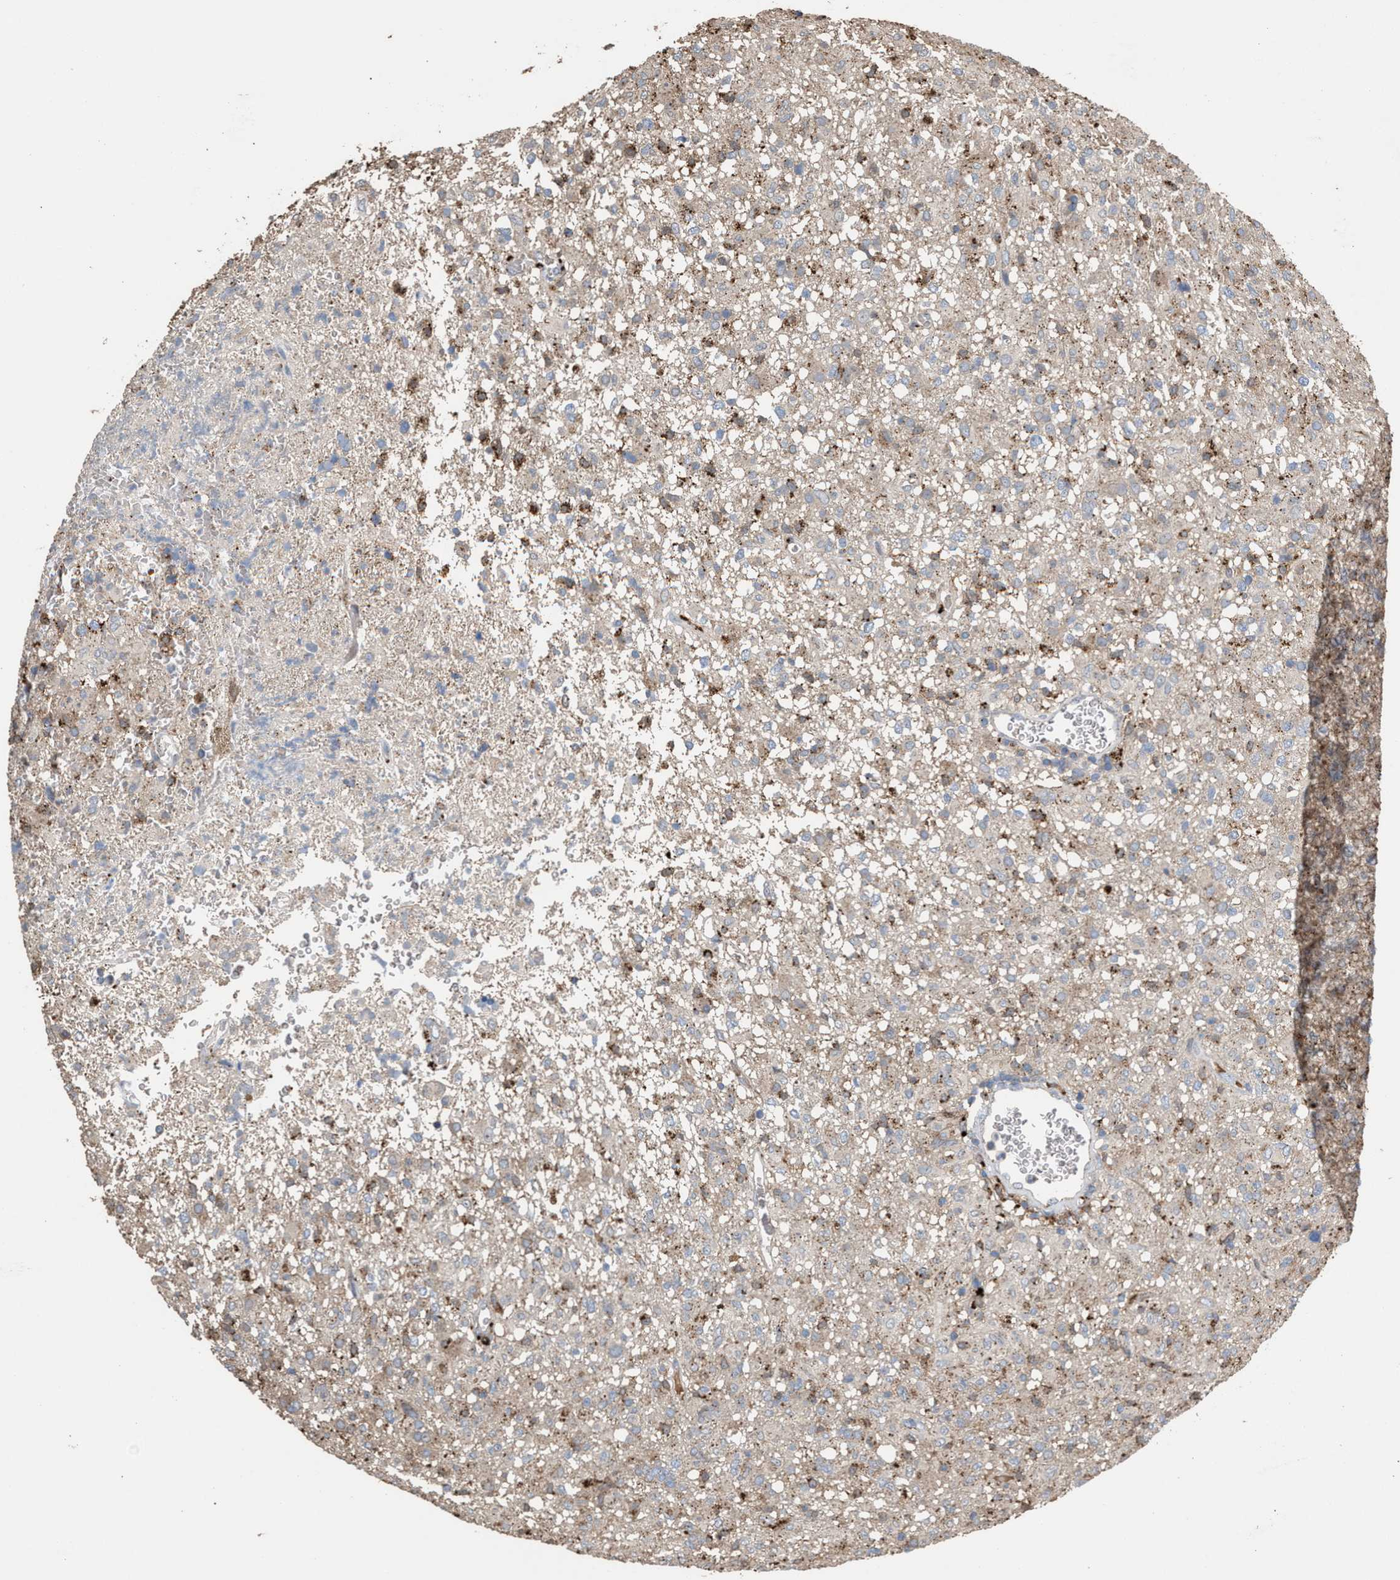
{"staining": {"intensity": "moderate", "quantity": "<25%", "location": "cytoplasmic/membranous"}, "tissue": "glioma", "cell_type": "Tumor cells", "image_type": "cancer", "snomed": [{"axis": "morphology", "description": "Glioma, malignant, High grade"}, {"axis": "topography", "description": "Brain"}], "caption": "A high-resolution photomicrograph shows immunohistochemistry (IHC) staining of malignant high-grade glioma, which exhibits moderate cytoplasmic/membranous positivity in about <25% of tumor cells.", "gene": "ELMO3", "patient": {"sex": "female", "age": 57}}